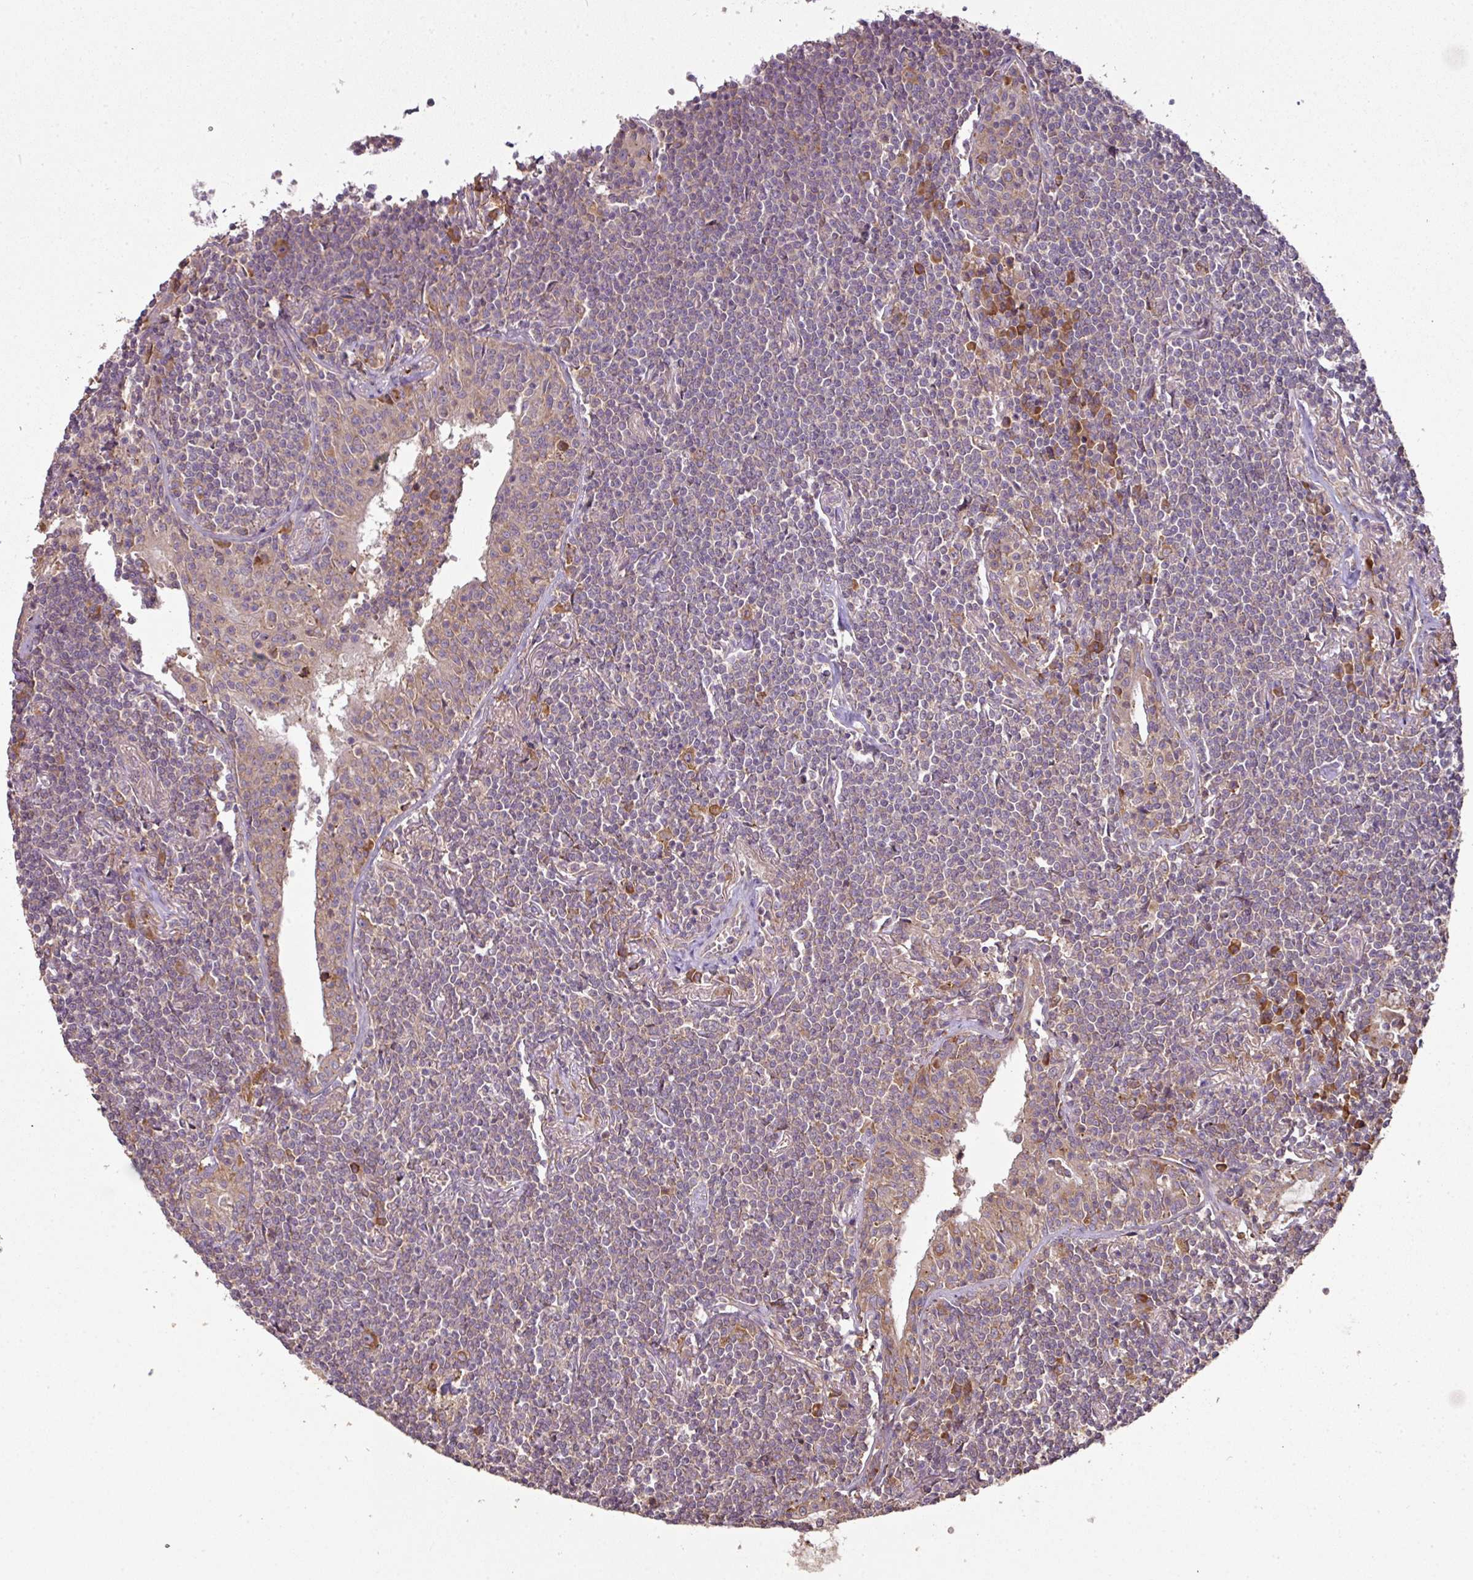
{"staining": {"intensity": "moderate", "quantity": "<25%", "location": "cytoplasmic/membranous"}, "tissue": "lymphoma", "cell_type": "Tumor cells", "image_type": "cancer", "snomed": [{"axis": "morphology", "description": "Malignant lymphoma, non-Hodgkin's type, Low grade"}, {"axis": "topography", "description": "Lung"}], "caption": "Approximately <25% of tumor cells in human low-grade malignant lymphoma, non-Hodgkin's type reveal moderate cytoplasmic/membranous protein positivity as visualized by brown immunohistochemical staining.", "gene": "GALP", "patient": {"sex": "female", "age": 71}}